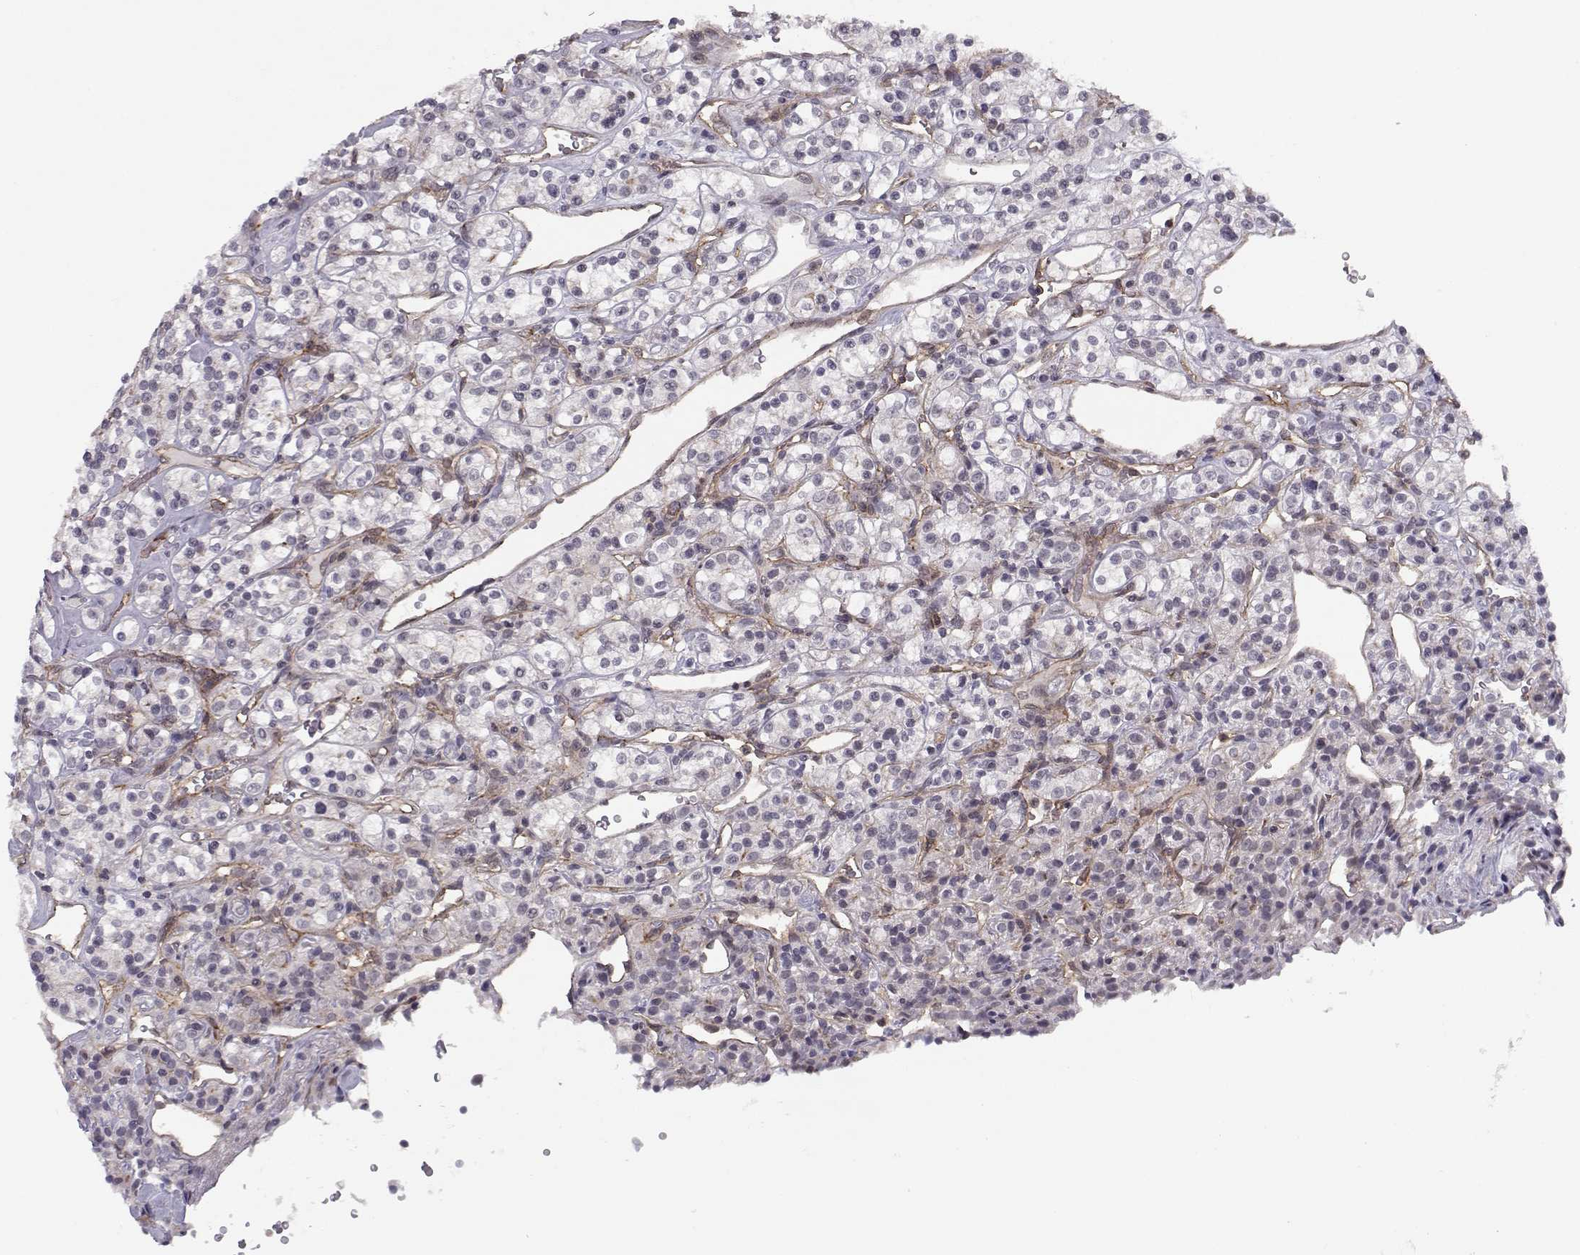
{"staining": {"intensity": "negative", "quantity": "none", "location": "none"}, "tissue": "renal cancer", "cell_type": "Tumor cells", "image_type": "cancer", "snomed": [{"axis": "morphology", "description": "Adenocarcinoma, NOS"}, {"axis": "topography", "description": "Kidney"}], "caption": "Immunohistochemistry (IHC) photomicrograph of human adenocarcinoma (renal) stained for a protein (brown), which reveals no positivity in tumor cells.", "gene": "KIF13B", "patient": {"sex": "male", "age": 77}}